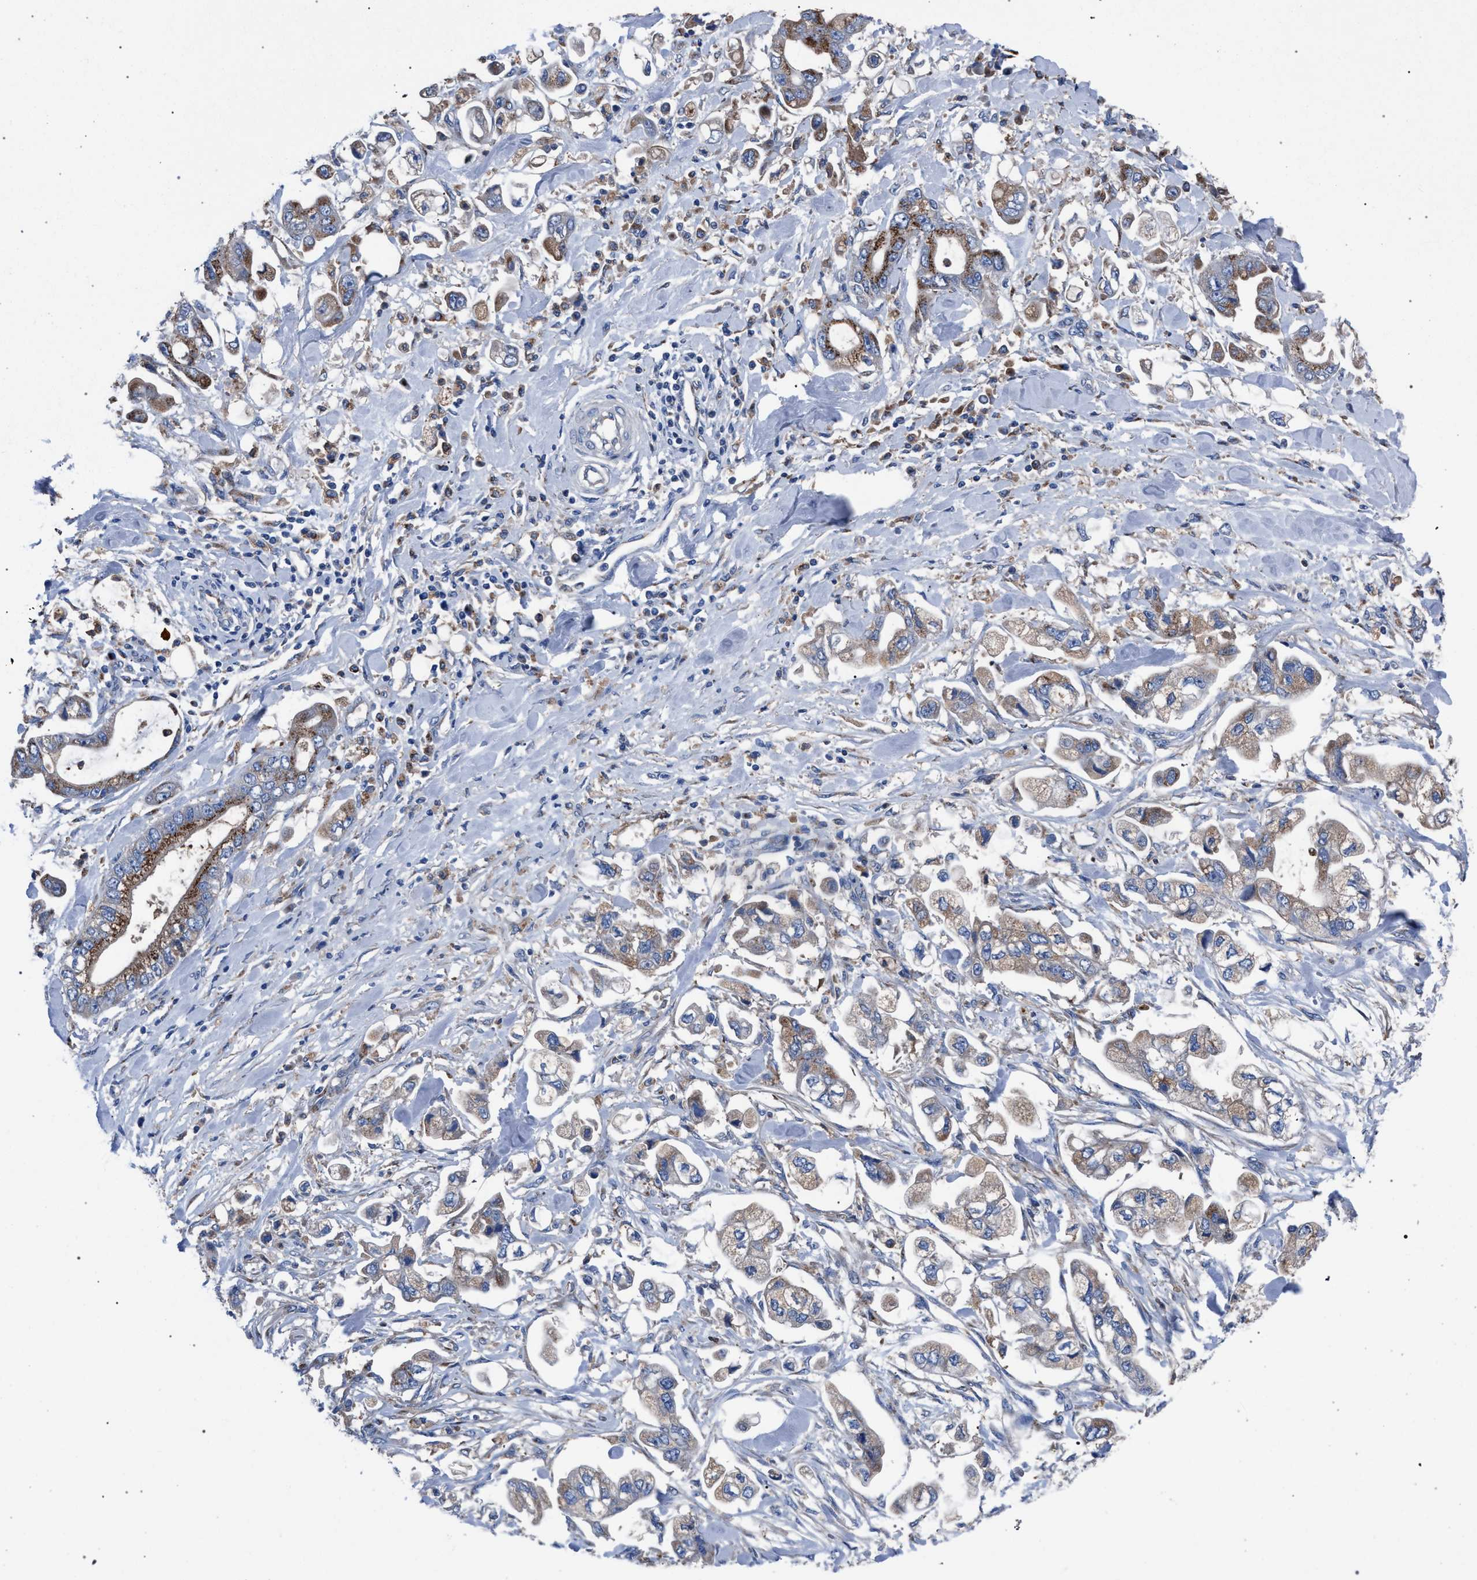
{"staining": {"intensity": "moderate", "quantity": ">75%", "location": "cytoplasmic/membranous"}, "tissue": "stomach cancer", "cell_type": "Tumor cells", "image_type": "cancer", "snomed": [{"axis": "morphology", "description": "Normal tissue, NOS"}, {"axis": "morphology", "description": "Adenocarcinoma, NOS"}, {"axis": "topography", "description": "Stomach"}], "caption": "Immunohistochemical staining of human adenocarcinoma (stomach) demonstrates medium levels of moderate cytoplasmic/membranous staining in approximately >75% of tumor cells. (DAB IHC with brightfield microscopy, high magnification).", "gene": "ATP6V0A1", "patient": {"sex": "male", "age": 62}}